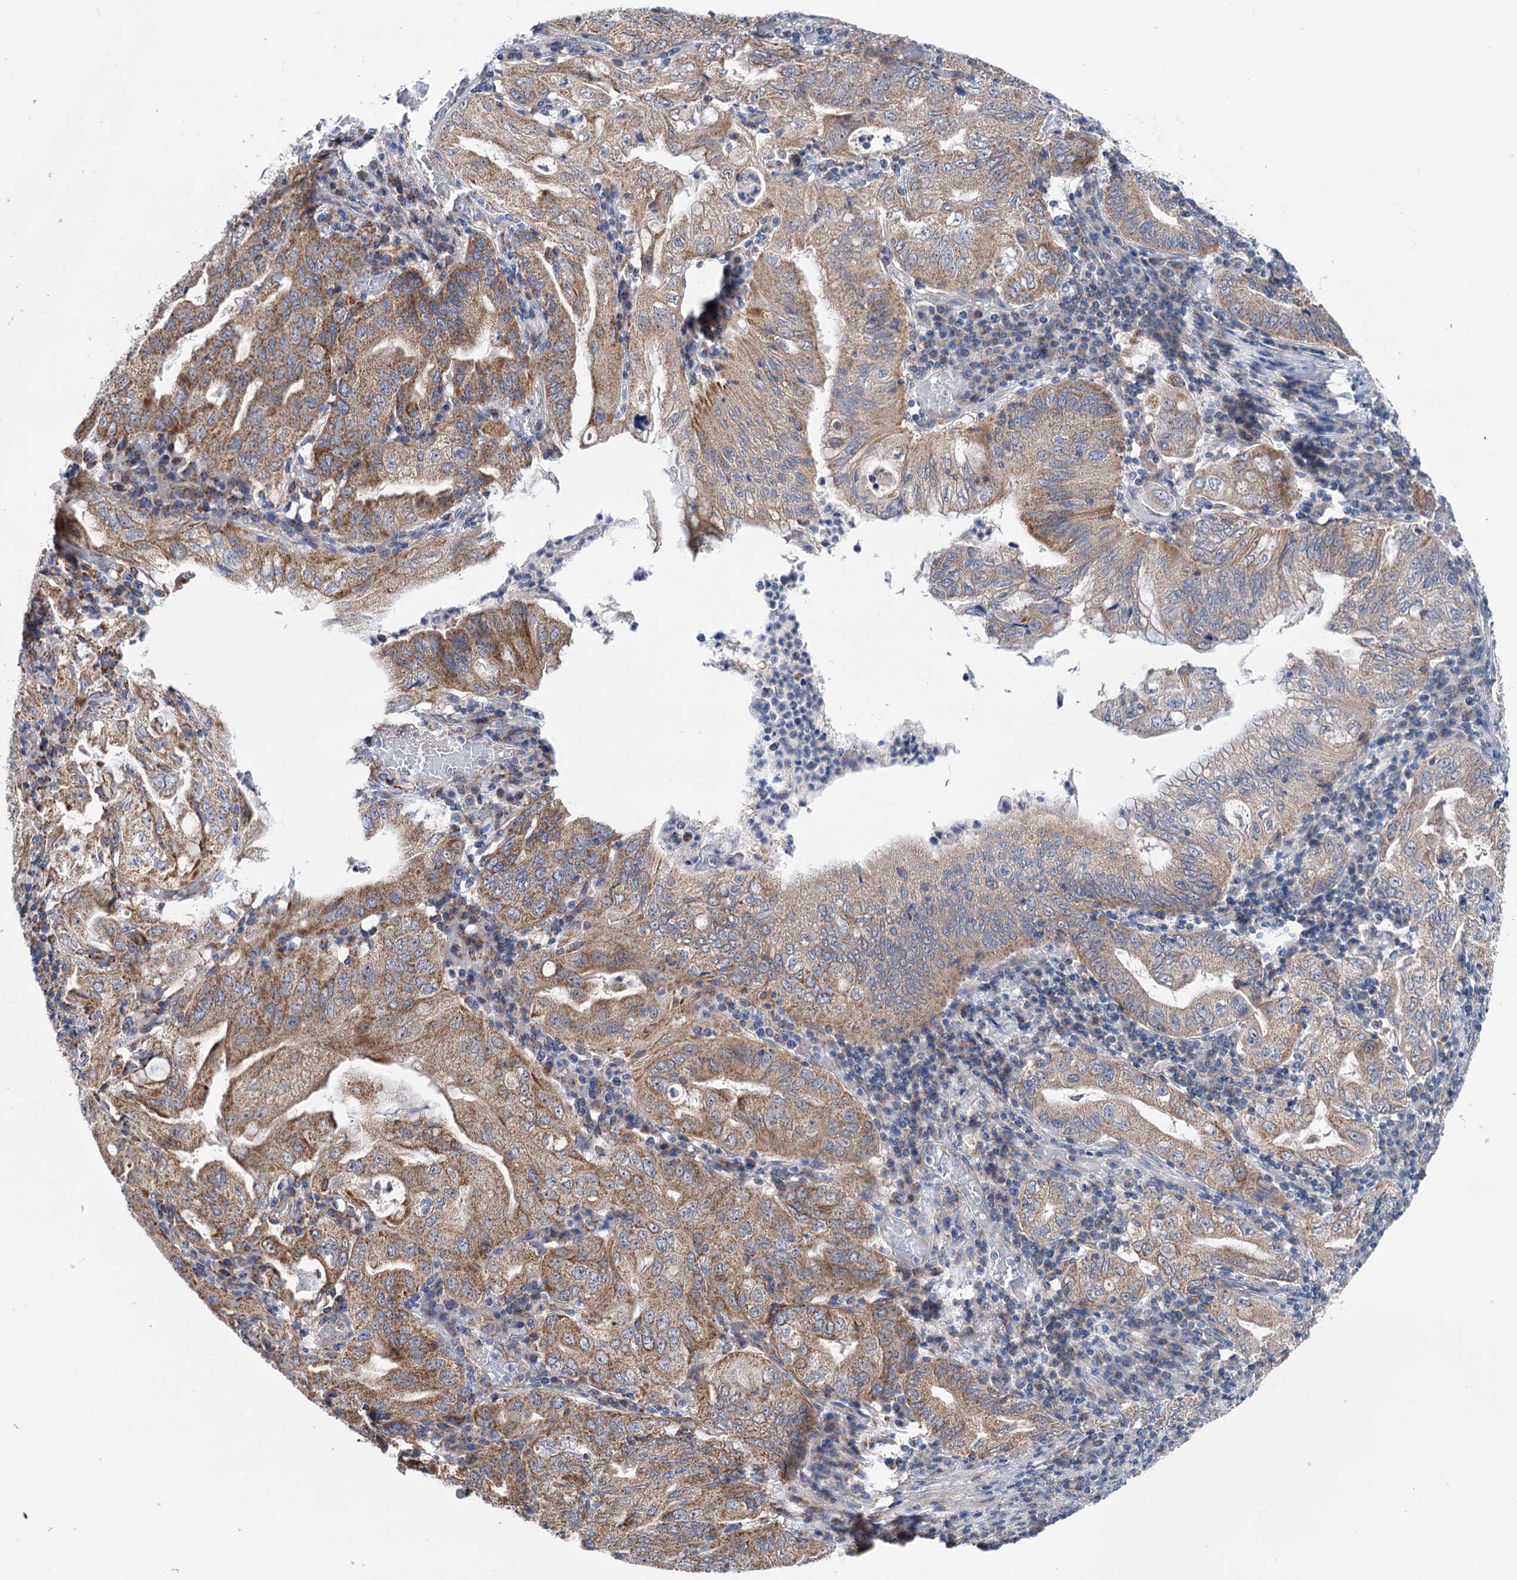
{"staining": {"intensity": "moderate", "quantity": ">75%", "location": "cytoplasmic/membranous"}, "tissue": "stomach cancer", "cell_type": "Tumor cells", "image_type": "cancer", "snomed": [{"axis": "morphology", "description": "Normal tissue, NOS"}, {"axis": "morphology", "description": "Adenocarcinoma, NOS"}, {"axis": "topography", "description": "Esophagus"}, {"axis": "topography", "description": "Stomach, upper"}, {"axis": "topography", "description": "Peripheral nerve tissue"}], "caption": "Adenocarcinoma (stomach) tissue reveals moderate cytoplasmic/membranous staining in approximately >75% of tumor cells", "gene": "SUCLA2", "patient": {"sex": "male", "age": 62}}